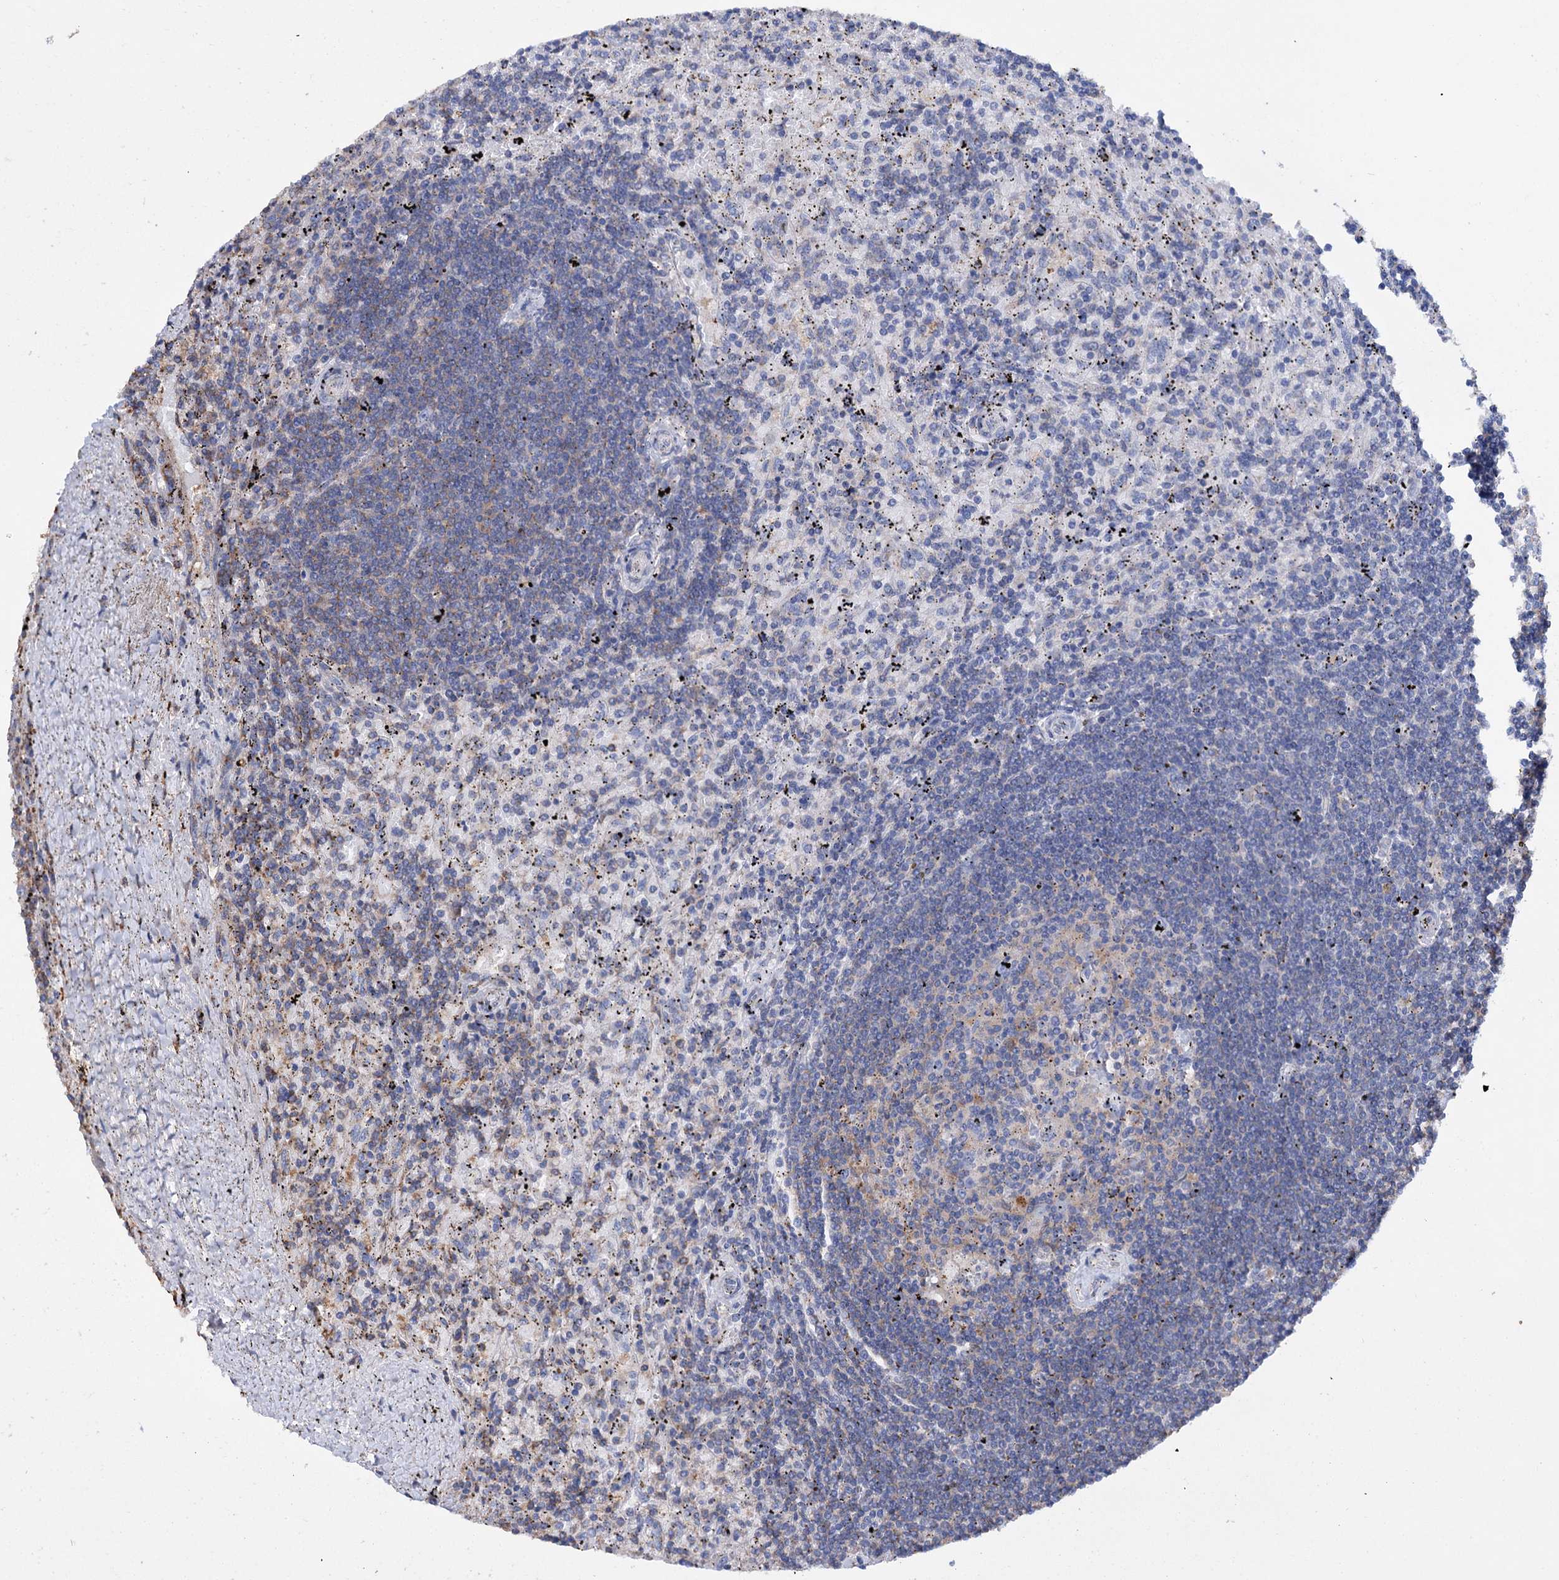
{"staining": {"intensity": "negative", "quantity": "none", "location": "none"}, "tissue": "lymphoma", "cell_type": "Tumor cells", "image_type": "cancer", "snomed": [{"axis": "morphology", "description": "Malignant lymphoma, non-Hodgkin's type, Low grade"}, {"axis": "topography", "description": "Spleen"}], "caption": "Immunohistochemical staining of human lymphoma reveals no significant positivity in tumor cells.", "gene": "SCPEP1", "patient": {"sex": "male", "age": 76}}